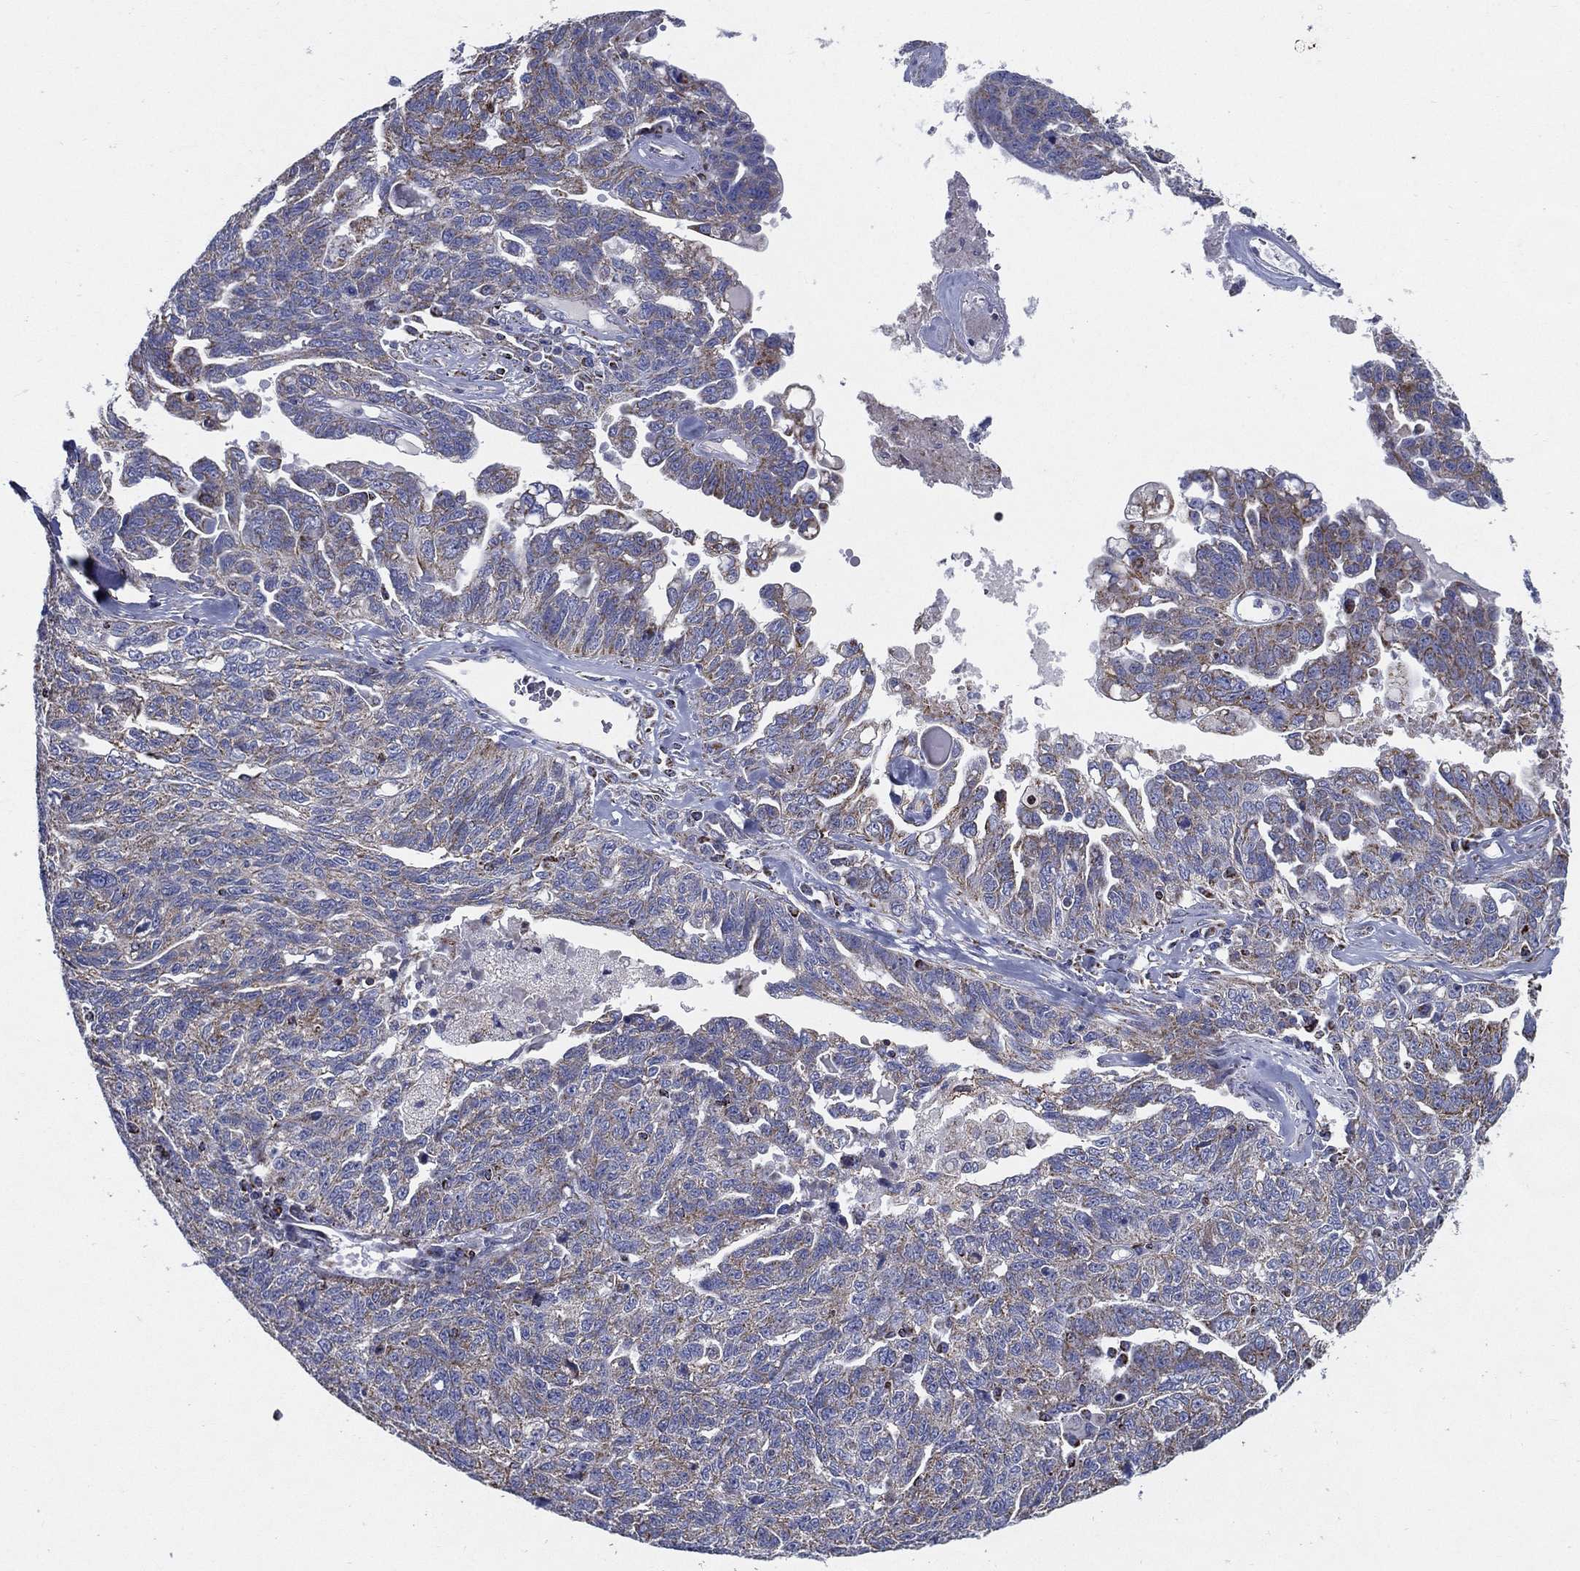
{"staining": {"intensity": "weak", "quantity": "25%-75%", "location": "cytoplasmic/membranous"}, "tissue": "ovarian cancer", "cell_type": "Tumor cells", "image_type": "cancer", "snomed": [{"axis": "morphology", "description": "Cystadenocarcinoma, serous, NOS"}, {"axis": "topography", "description": "Ovary"}], "caption": "DAB (3,3'-diaminobenzidine) immunohistochemical staining of ovarian cancer (serous cystadenocarcinoma) demonstrates weak cytoplasmic/membranous protein staining in approximately 25%-75% of tumor cells. The staining was performed using DAB (3,3'-diaminobenzidine) to visualize the protein expression in brown, while the nuclei were stained in blue with hematoxylin (Magnification: 20x).", "gene": "SFXN1", "patient": {"sex": "female", "age": 71}}